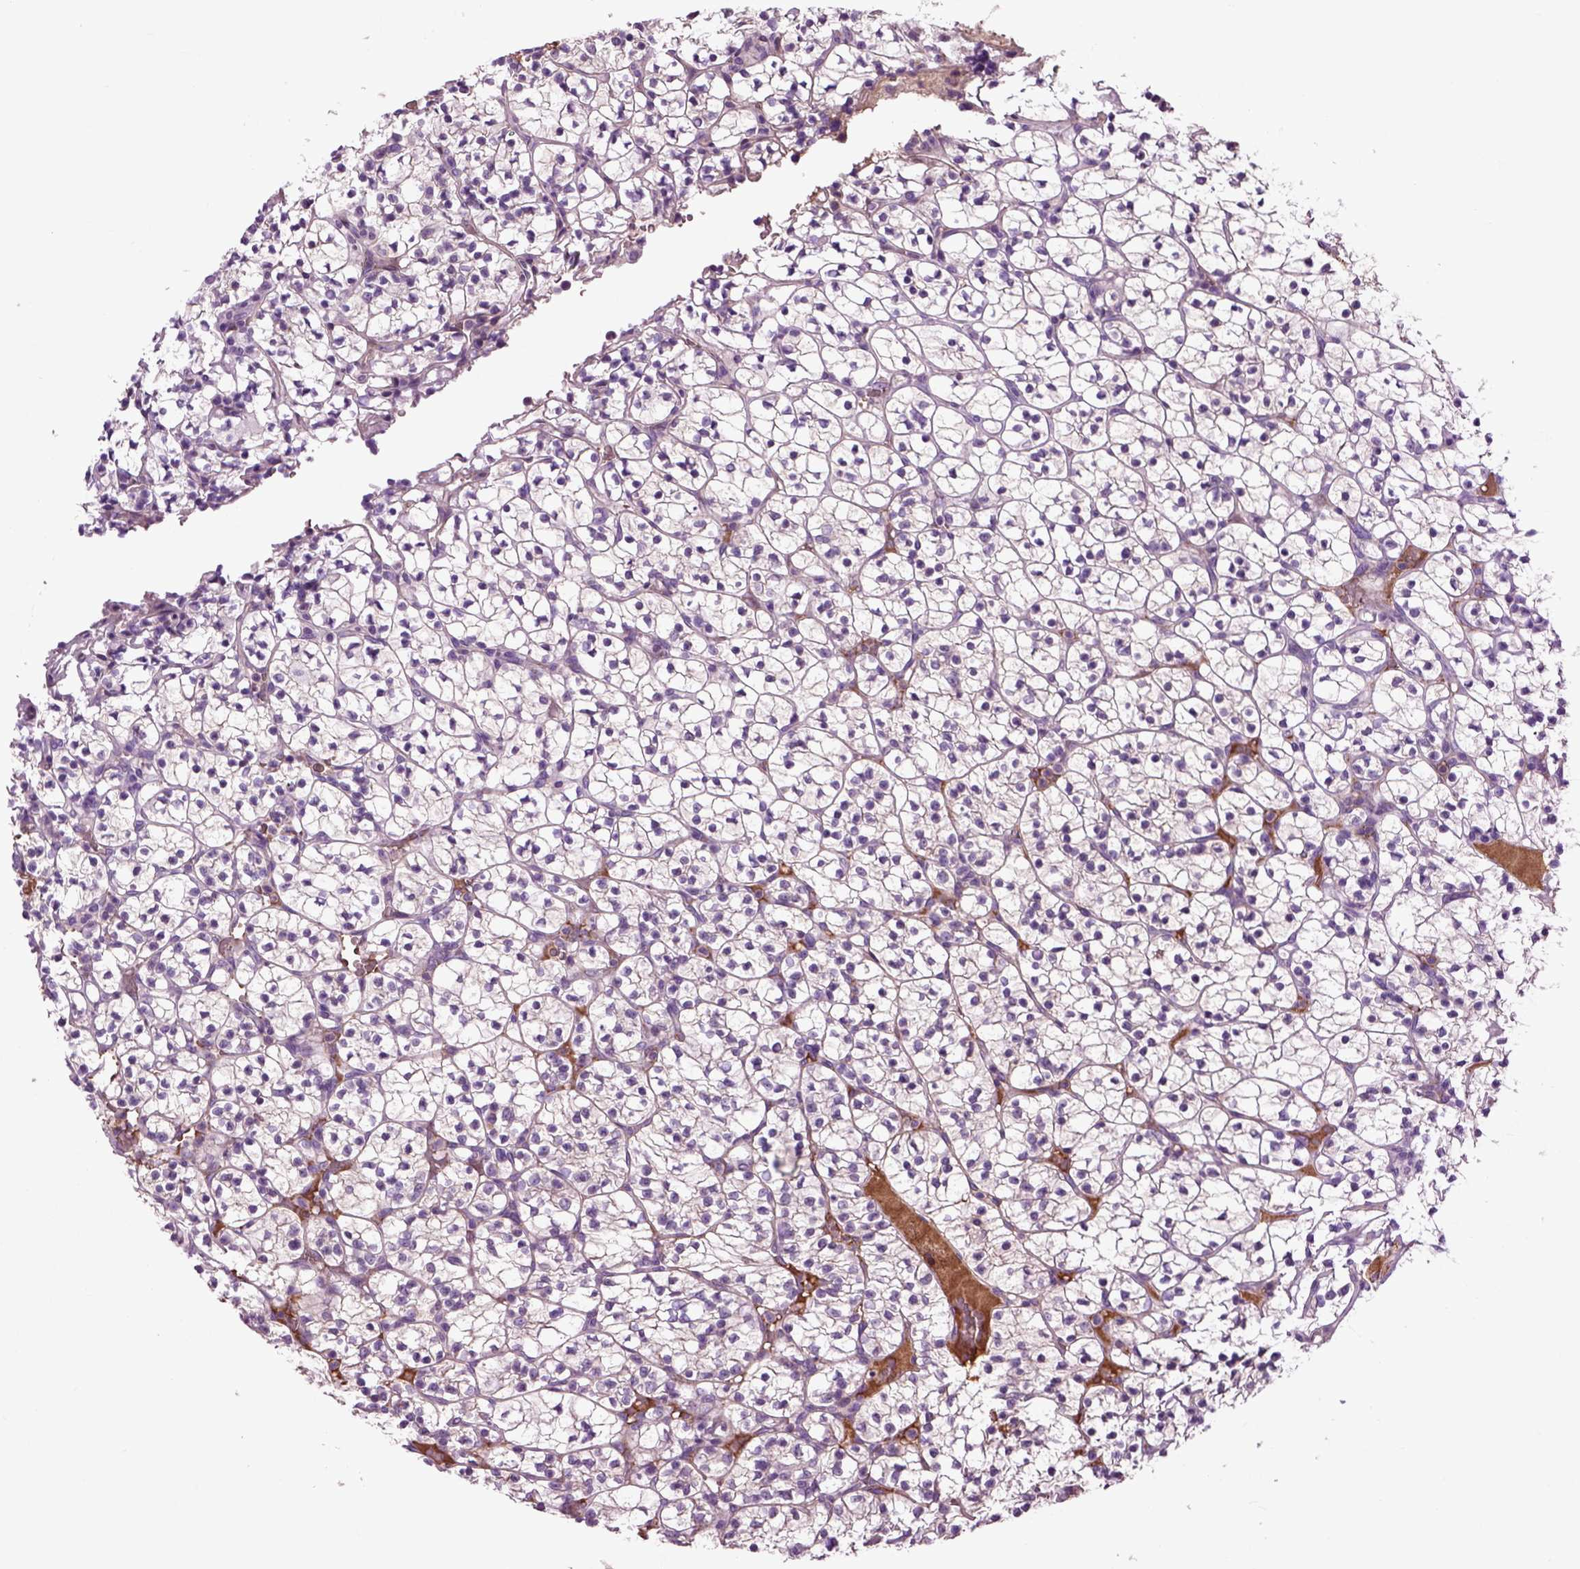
{"staining": {"intensity": "negative", "quantity": "none", "location": "none"}, "tissue": "renal cancer", "cell_type": "Tumor cells", "image_type": "cancer", "snomed": [{"axis": "morphology", "description": "Adenocarcinoma, NOS"}, {"axis": "topography", "description": "Kidney"}], "caption": "Immunohistochemistry micrograph of human renal cancer stained for a protein (brown), which demonstrates no expression in tumor cells. (Brightfield microscopy of DAB immunohistochemistry (IHC) at high magnification).", "gene": "SPON1", "patient": {"sex": "female", "age": 89}}